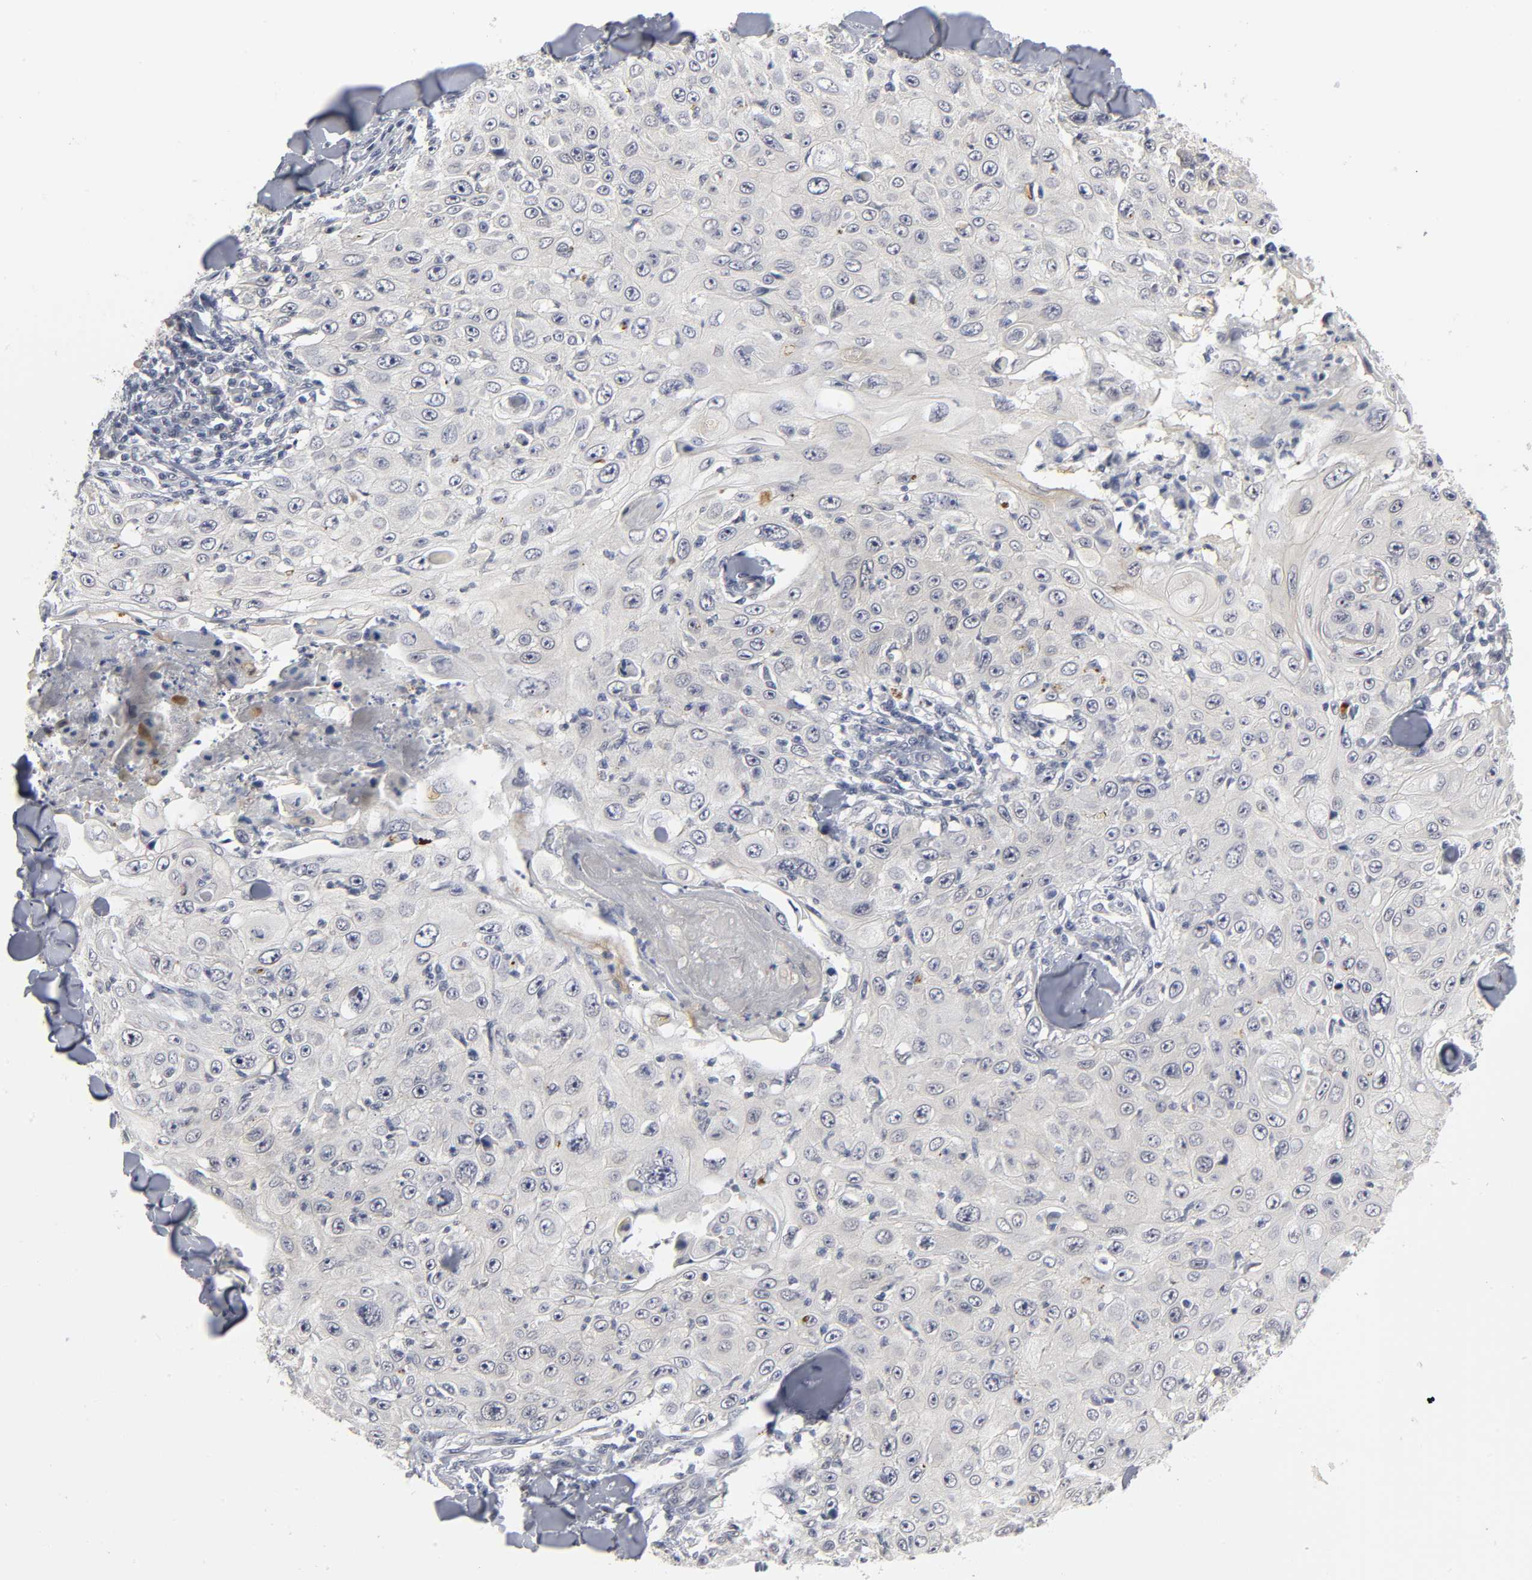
{"staining": {"intensity": "weak", "quantity": "<25%", "location": "cytoplasmic/membranous"}, "tissue": "skin cancer", "cell_type": "Tumor cells", "image_type": "cancer", "snomed": [{"axis": "morphology", "description": "Squamous cell carcinoma, NOS"}, {"axis": "topography", "description": "Skin"}], "caption": "A photomicrograph of human squamous cell carcinoma (skin) is negative for staining in tumor cells.", "gene": "PDLIM3", "patient": {"sex": "male", "age": 86}}